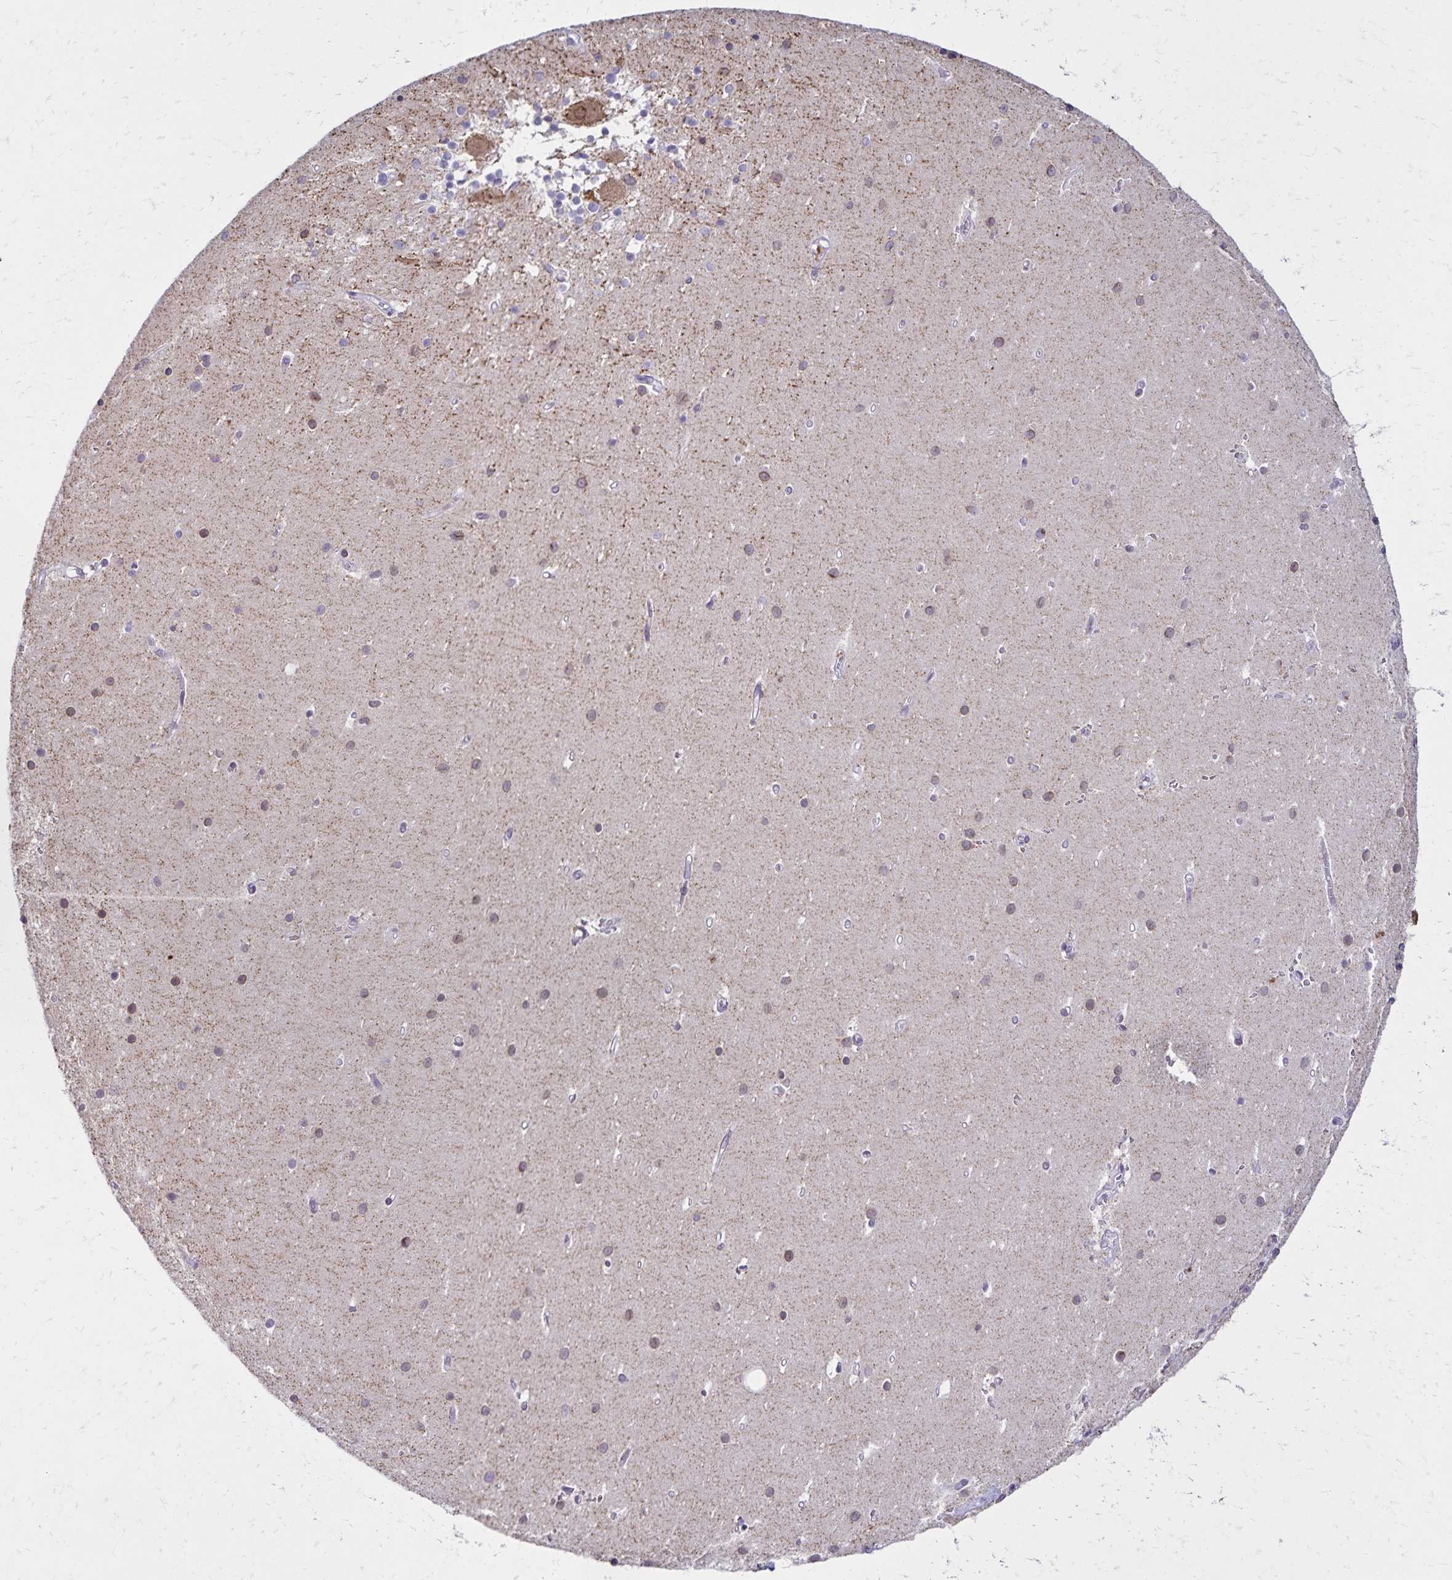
{"staining": {"intensity": "moderate", "quantity": "25%-75%", "location": "cytoplasmic/membranous"}, "tissue": "cerebellum", "cell_type": "Cells in granular layer", "image_type": "normal", "snomed": [{"axis": "morphology", "description": "Normal tissue, NOS"}, {"axis": "topography", "description": "Cerebellum"}], "caption": "Immunohistochemistry of unremarkable human cerebellum demonstrates medium levels of moderate cytoplasmic/membranous positivity in approximately 25%-75% of cells in granular layer.", "gene": "FAM166C", "patient": {"sex": "male", "age": 54}}